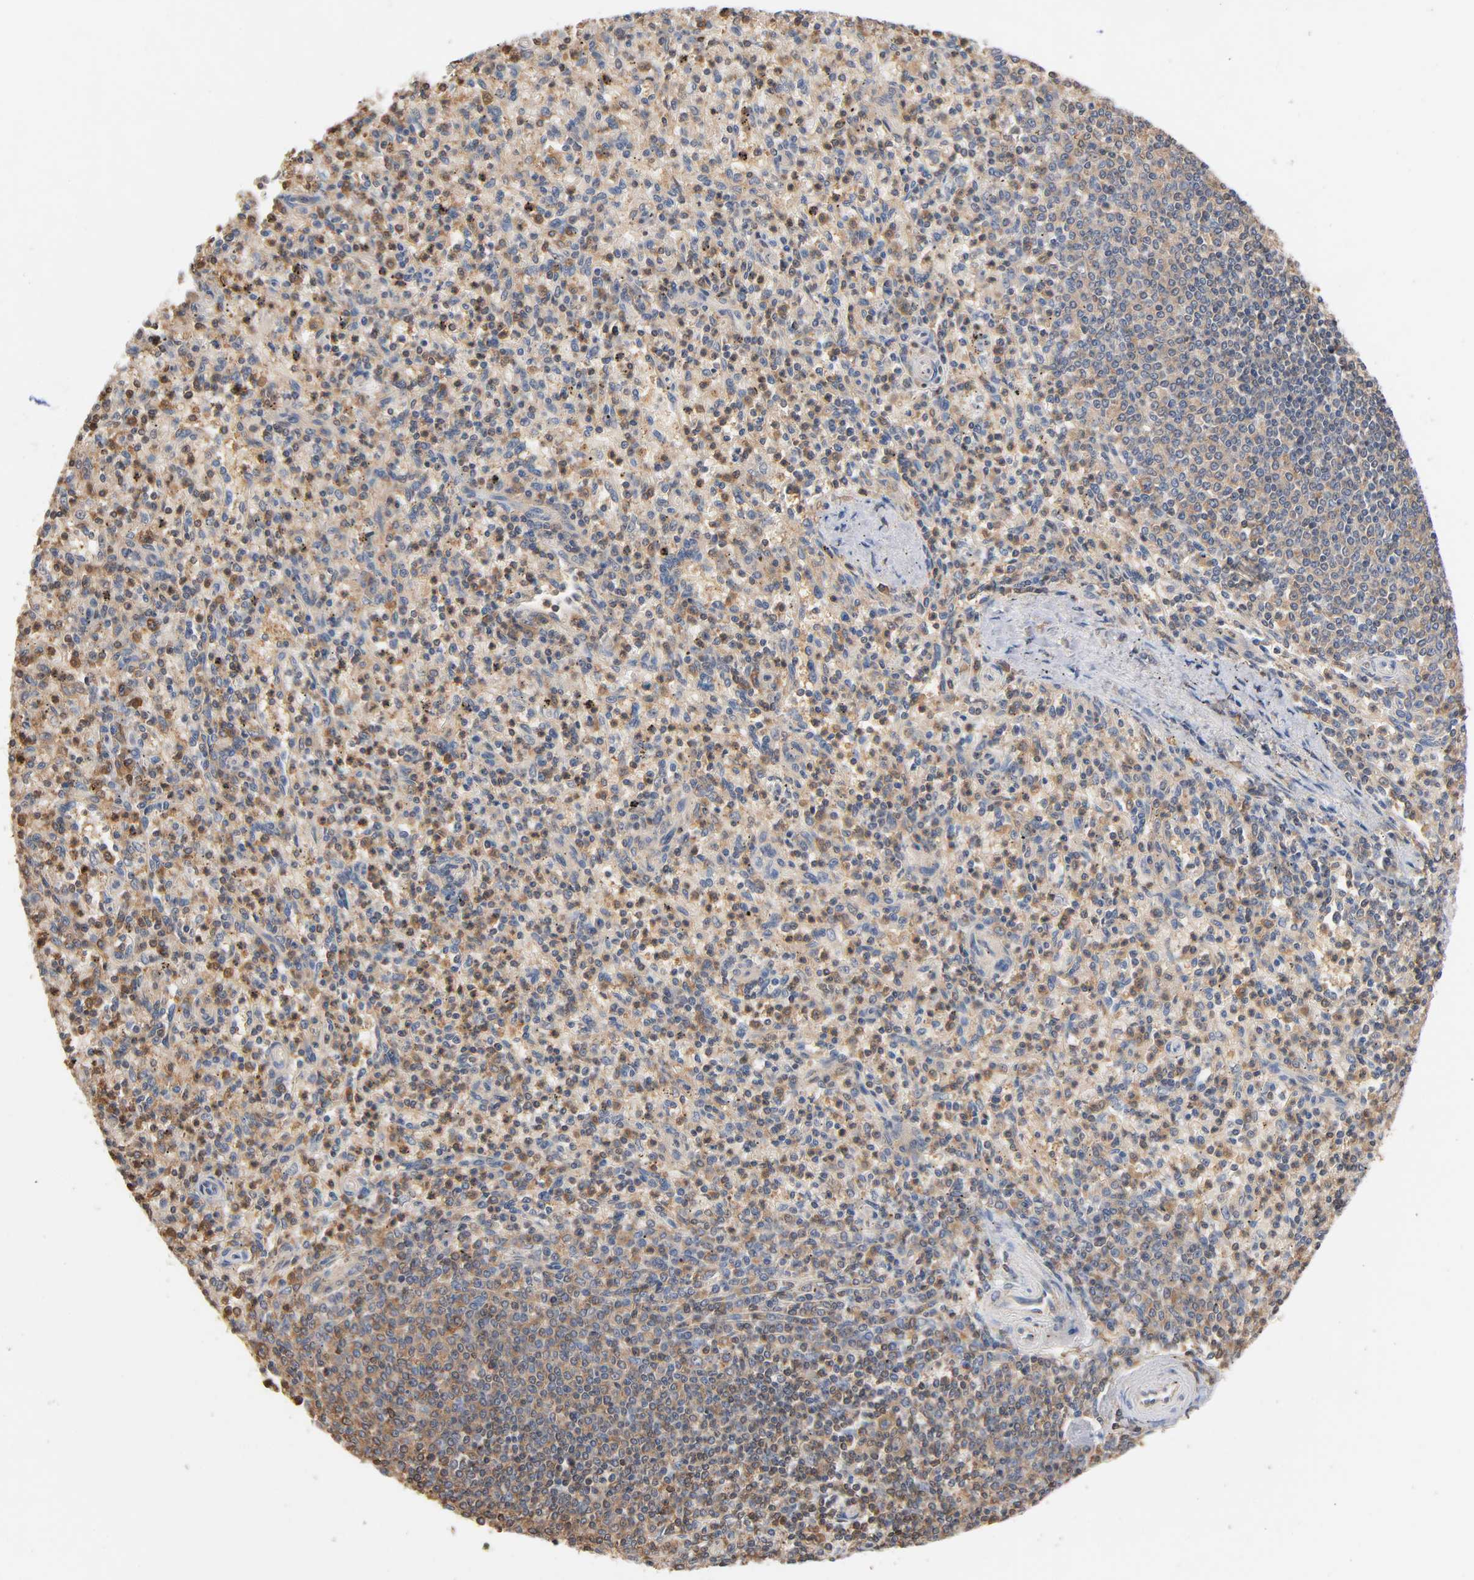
{"staining": {"intensity": "moderate", "quantity": "25%-75%", "location": "cytoplasmic/membranous,nuclear"}, "tissue": "spleen", "cell_type": "Cells in red pulp", "image_type": "normal", "snomed": [{"axis": "morphology", "description": "Normal tissue, NOS"}, {"axis": "topography", "description": "Spleen"}], "caption": "IHC (DAB) staining of unremarkable human spleen shows moderate cytoplasmic/membranous,nuclear protein staining in about 25%-75% of cells in red pulp.", "gene": "ALDOA", "patient": {"sex": "male", "age": 72}}